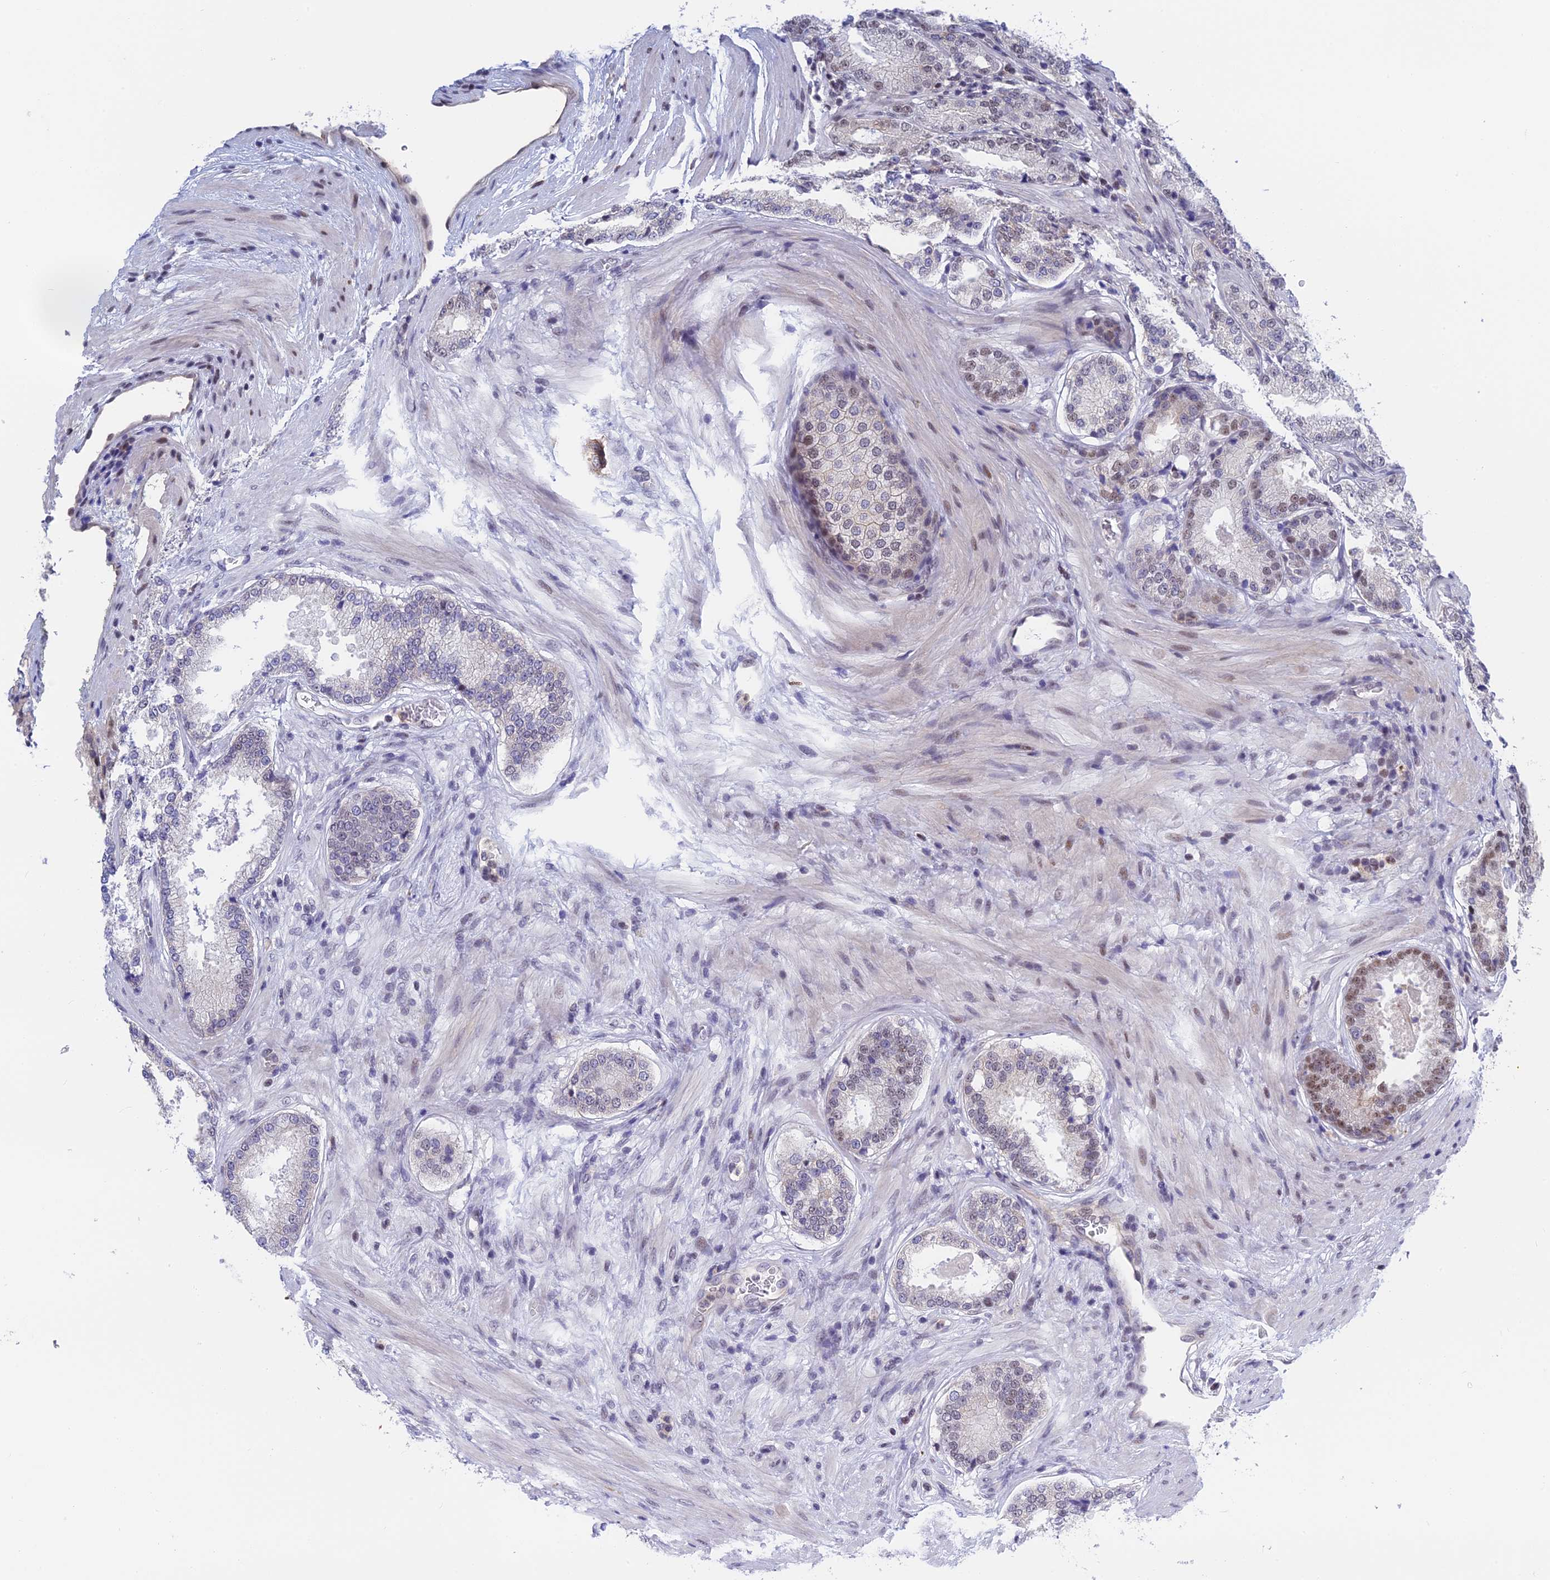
{"staining": {"intensity": "moderate", "quantity": "<25%", "location": "nuclear"}, "tissue": "prostate cancer", "cell_type": "Tumor cells", "image_type": "cancer", "snomed": [{"axis": "morphology", "description": "Adenocarcinoma, Low grade"}, {"axis": "topography", "description": "Prostate"}], "caption": "Immunohistochemistry of prostate adenocarcinoma (low-grade) shows low levels of moderate nuclear staining in about <25% of tumor cells. (IHC, brightfield microscopy, high magnification).", "gene": "TCEA1", "patient": {"sex": "male", "age": 59}}